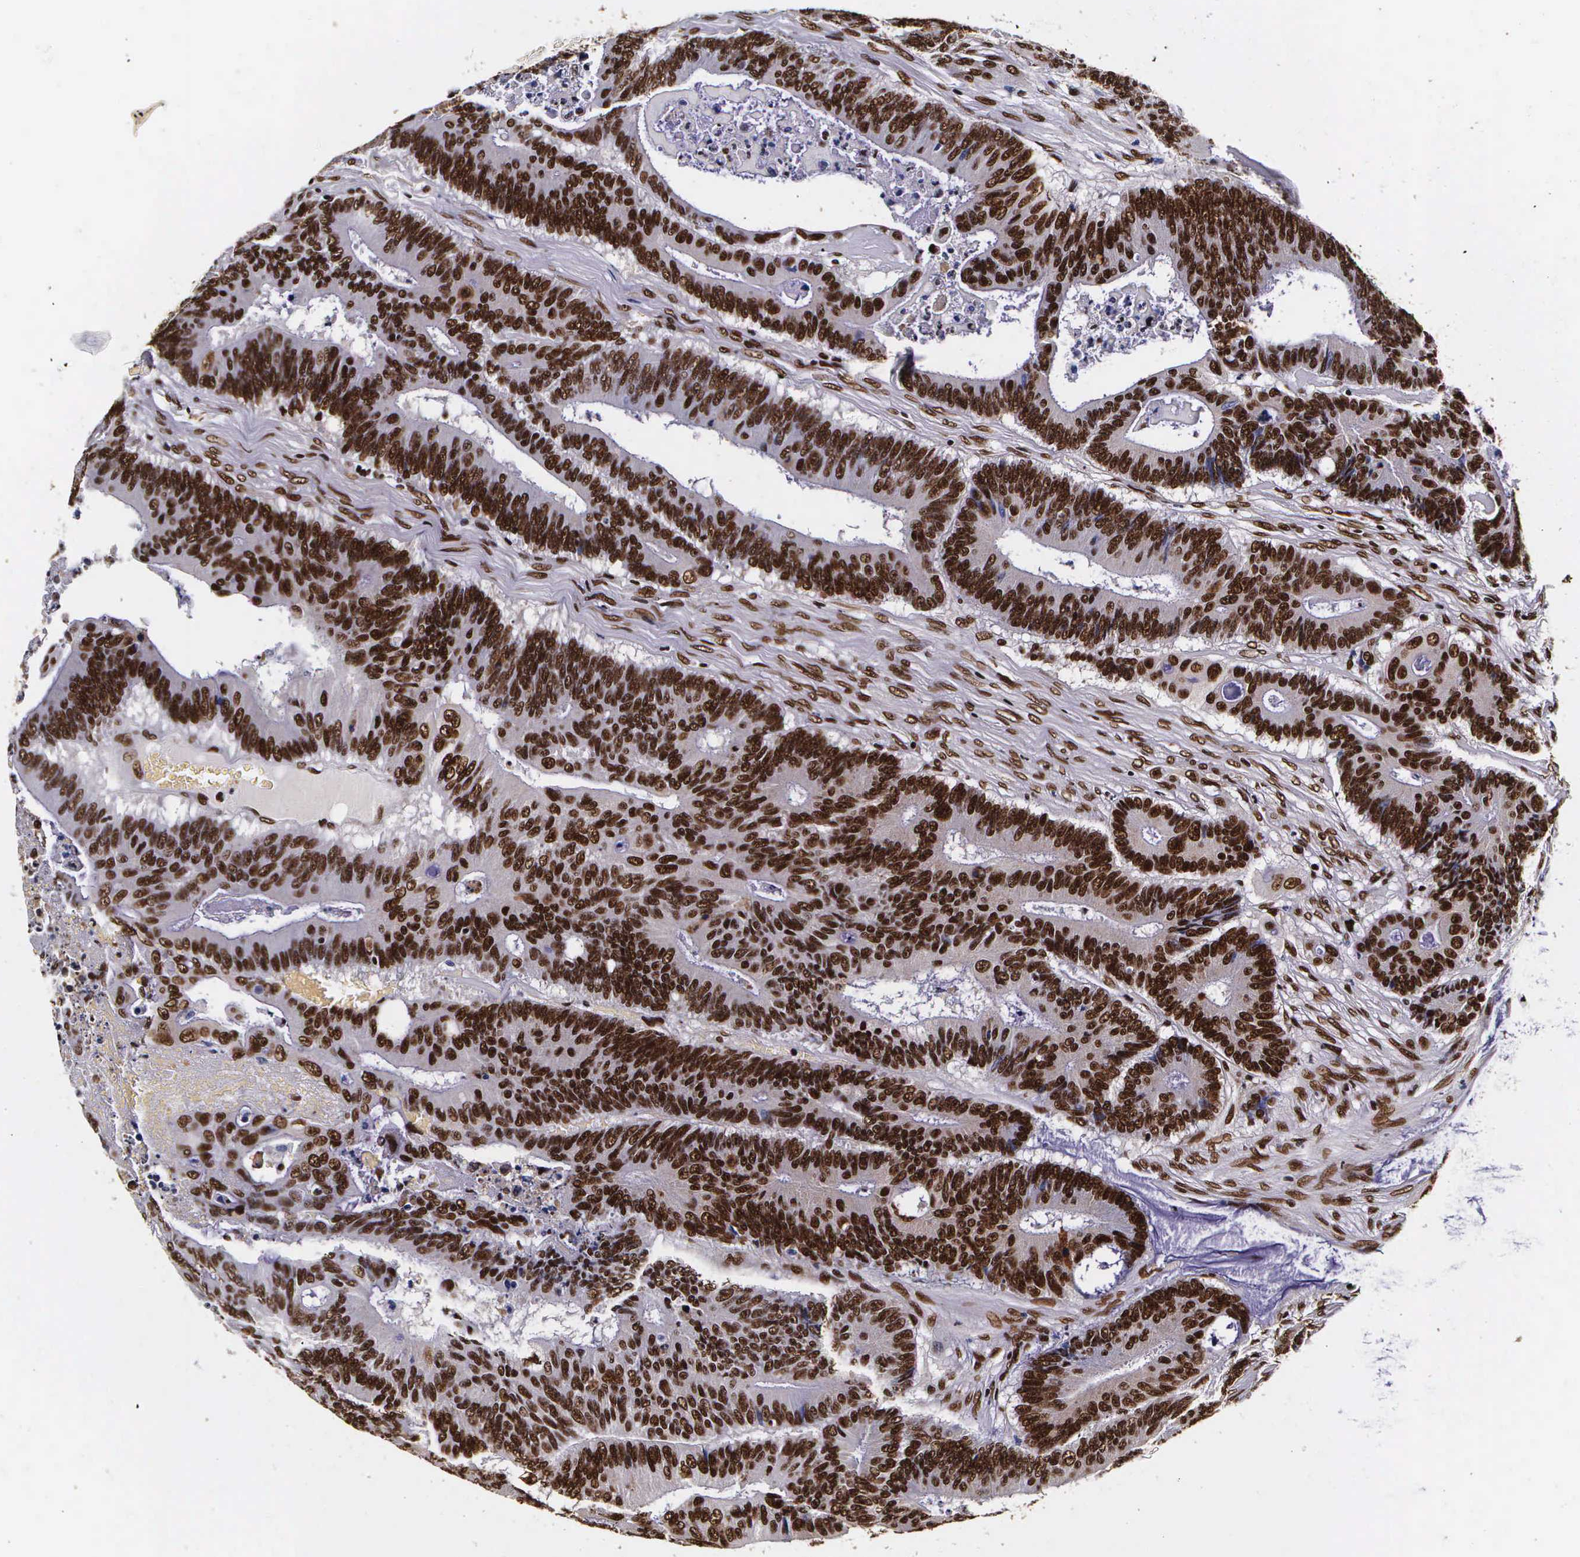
{"staining": {"intensity": "strong", "quantity": ">75%", "location": "nuclear"}, "tissue": "colorectal cancer", "cell_type": "Tumor cells", "image_type": "cancer", "snomed": [{"axis": "morphology", "description": "Adenocarcinoma, NOS"}, {"axis": "topography", "description": "Colon"}], "caption": "This photomicrograph displays immunohistochemistry staining of colorectal cancer (adenocarcinoma), with high strong nuclear positivity in about >75% of tumor cells.", "gene": "PABPN1", "patient": {"sex": "male", "age": 65}}